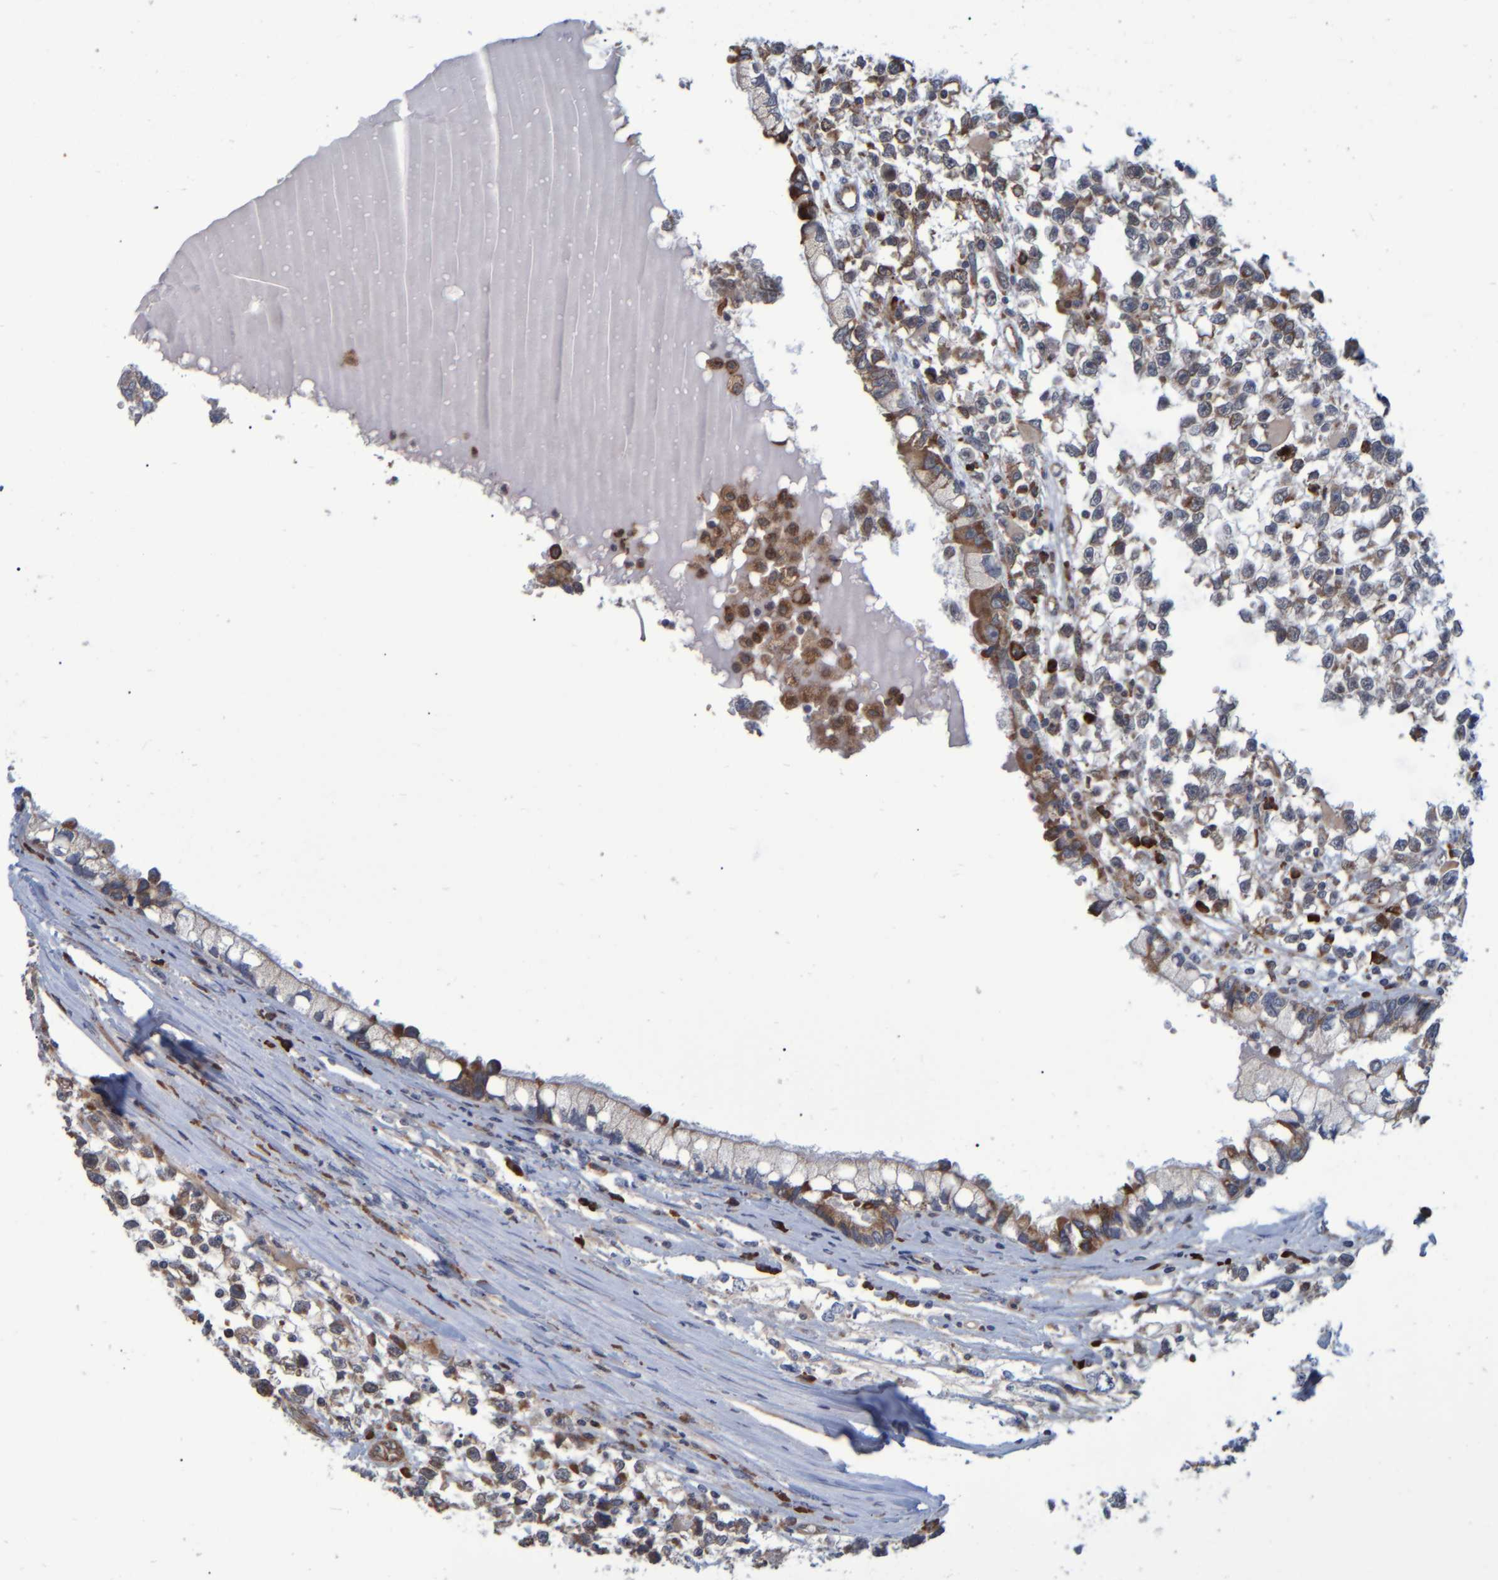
{"staining": {"intensity": "weak", "quantity": ">75%", "location": "cytoplasmic/membranous"}, "tissue": "testis cancer", "cell_type": "Tumor cells", "image_type": "cancer", "snomed": [{"axis": "morphology", "description": "Seminoma, NOS"}, {"axis": "morphology", "description": "Carcinoma, Embryonal, NOS"}, {"axis": "topography", "description": "Testis"}], "caption": "Protein expression analysis of testis cancer demonstrates weak cytoplasmic/membranous expression in approximately >75% of tumor cells.", "gene": "SPAG5", "patient": {"sex": "male", "age": 51}}